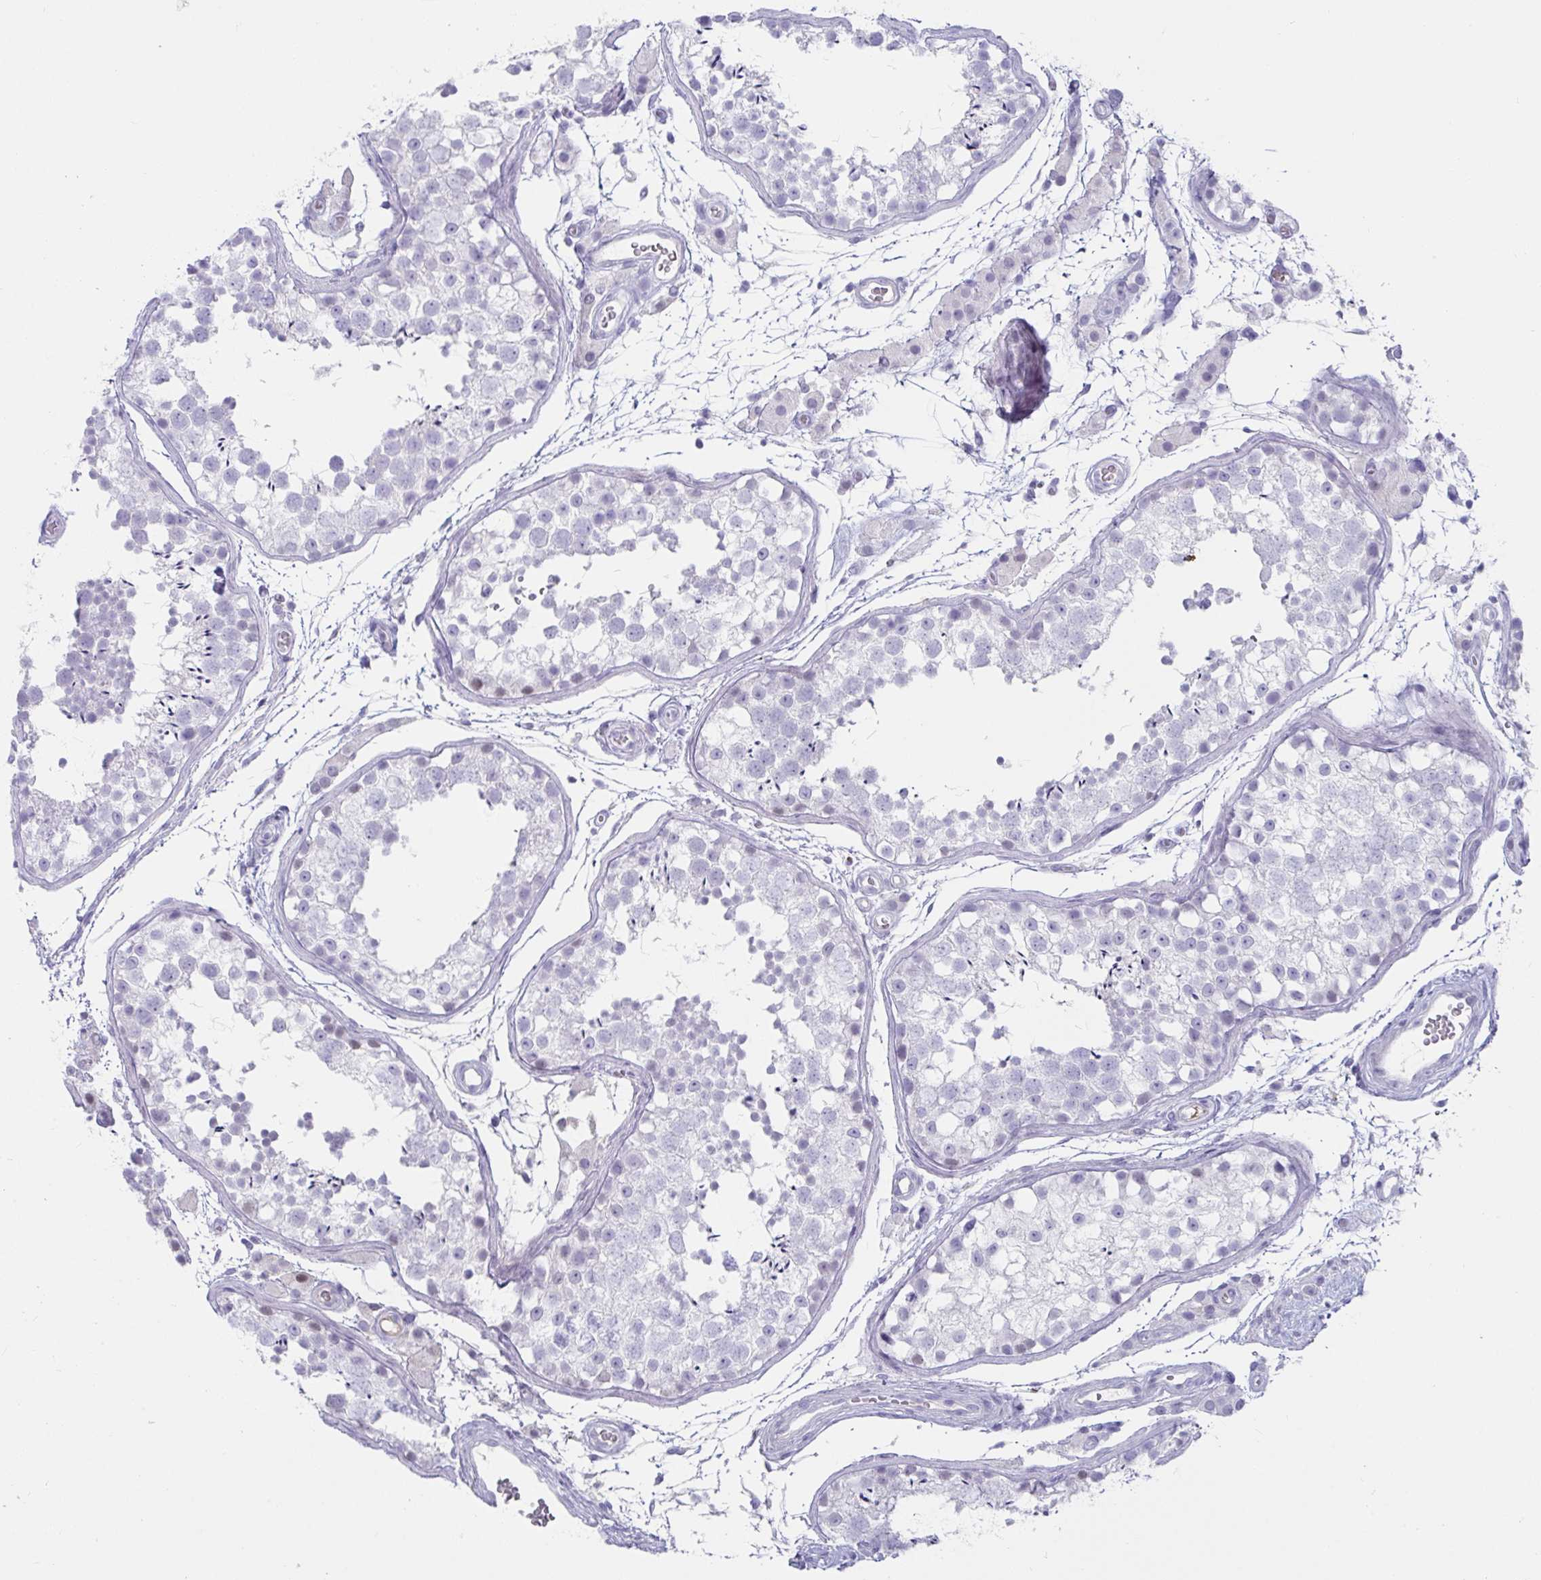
{"staining": {"intensity": "moderate", "quantity": "<25%", "location": "cytoplasmic/membranous,nuclear"}, "tissue": "testis", "cell_type": "Cells in seminiferous ducts", "image_type": "normal", "snomed": [{"axis": "morphology", "description": "Normal tissue, NOS"}, {"axis": "morphology", "description": "Seminoma, NOS"}, {"axis": "topography", "description": "Testis"}], "caption": "Protein analysis of normal testis reveals moderate cytoplasmic/membranous,nuclear staining in approximately <25% of cells in seminiferous ducts.", "gene": "NPY", "patient": {"sex": "male", "age": 29}}